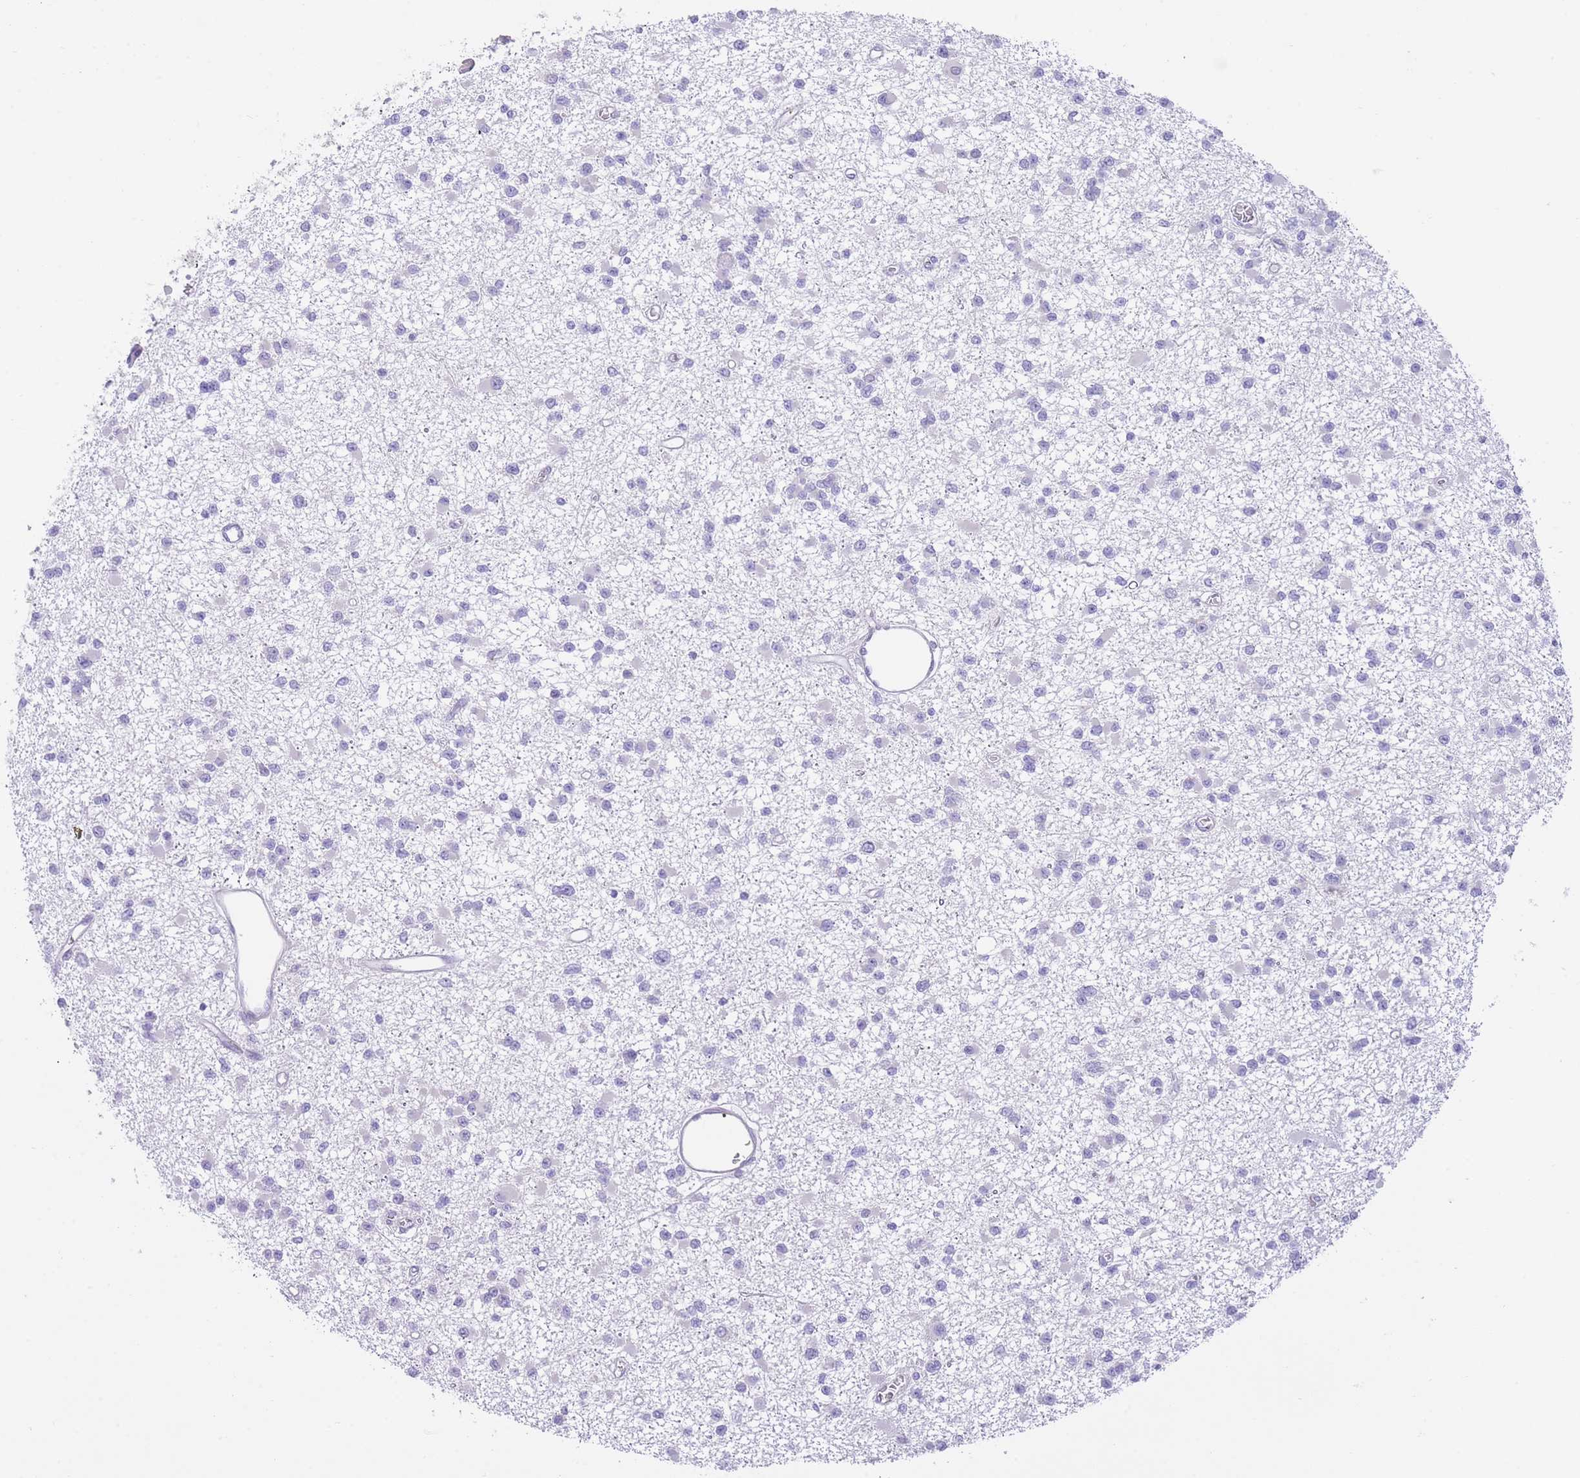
{"staining": {"intensity": "negative", "quantity": "none", "location": "none"}, "tissue": "glioma", "cell_type": "Tumor cells", "image_type": "cancer", "snomed": [{"axis": "morphology", "description": "Glioma, malignant, Low grade"}, {"axis": "topography", "description": "Brain"}], "caption": "An immunohistochemistry image of glioma is shown. There is no staining in tumor cells of glioma.", "gene": "LDB3", "patient": {"sex": "female", "age": 22}}